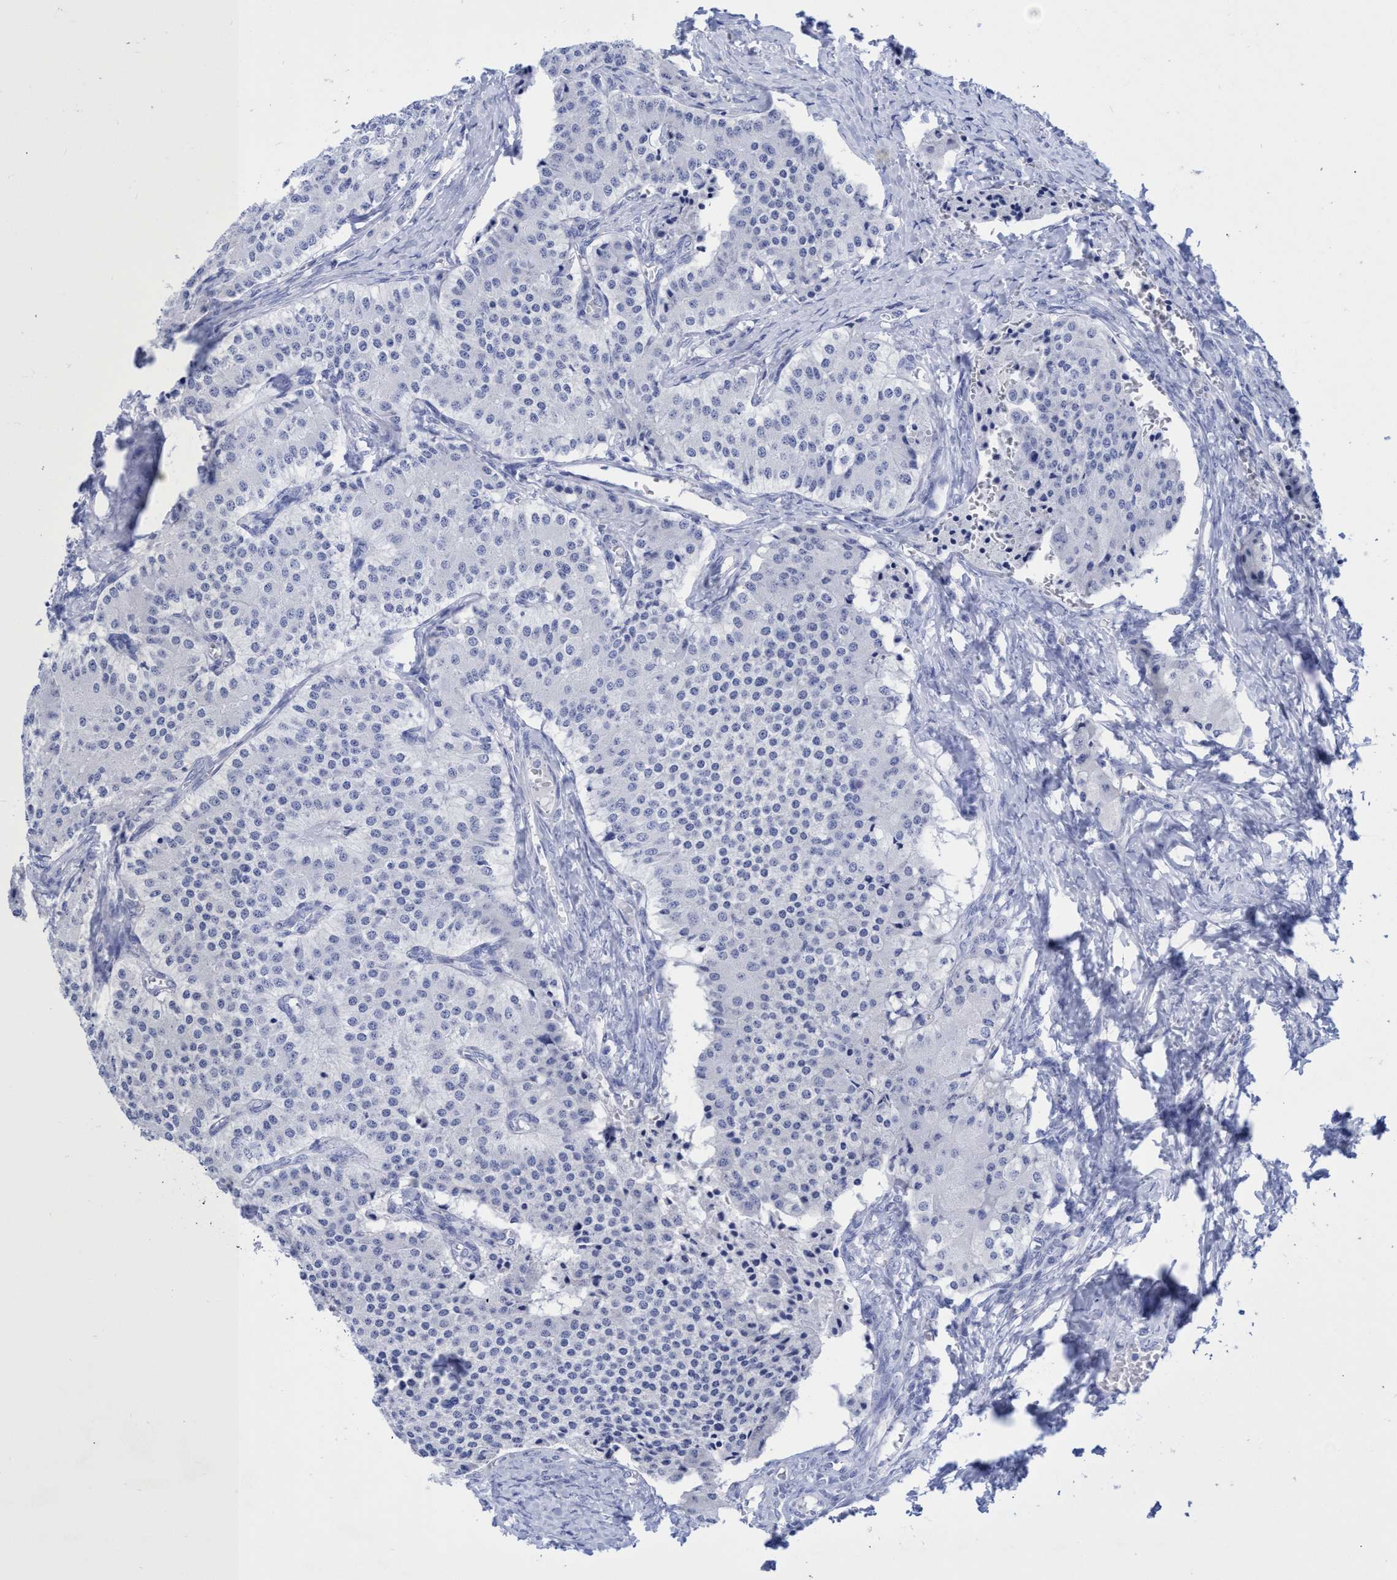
{"staining": {"intensity": "negative", "quantity": "none", "location": "none"}, "tissue": "carcinoid", "cell_type": "Tumor cells", "image_type": "cancer", "snomed": [{"axis": "morphology", "description": "Carcinoid, malignant, NOS"}, {"axis": "topography", "description": "Colon"}], "caption": "High magnification brightfield microscopy of carcinoid (malignant) stained with DAB (brown) and counterstained with hematoxylin (blue): tumor cells show no significant staining.", "gene": "INSL6", "patient": {"sex": "female", "age": 52}}